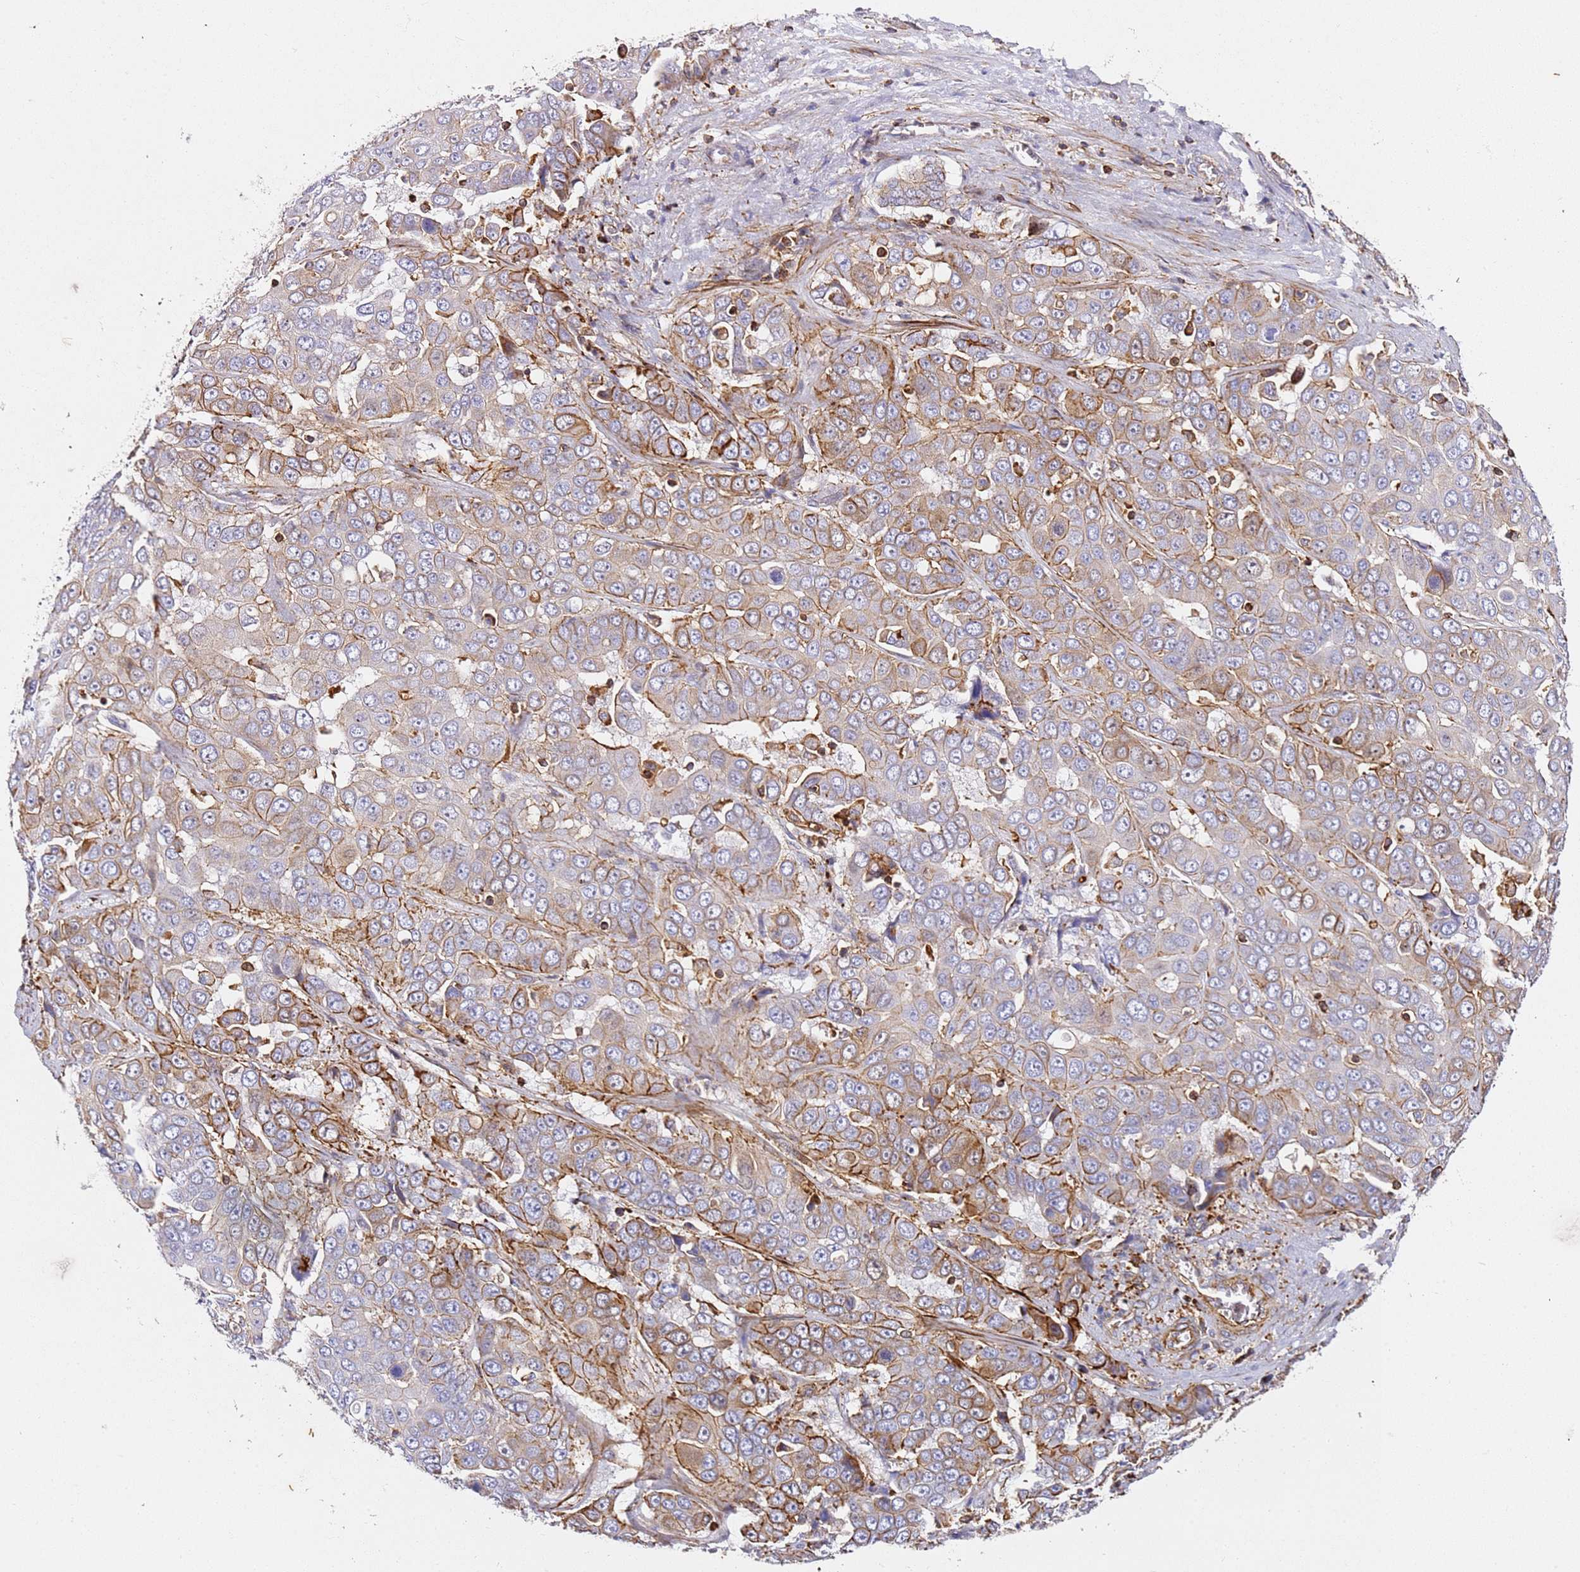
{"staining": {"intensity": "moderate", "quantity": "25%-75%", "location": "cytoplasmic/membranous"}, "tissue": "liver cancer", "cell_type": "Tumor cells", "image_type": "cancer", "snomed": [{"axis": "morphology", "description": "Cholangiocarcinoma"}, {"axis": "topography", "description": "Liver"}], "caption": "Immunohistochemical staining of human liver cholangiocarcinoma exhibits medium levels of moderate cytoplasmic/membranous staining in approximately 25%-75% of tumor cells.", "gene": "ZNF671", "patient": {"sex": "female", "age": 52}}